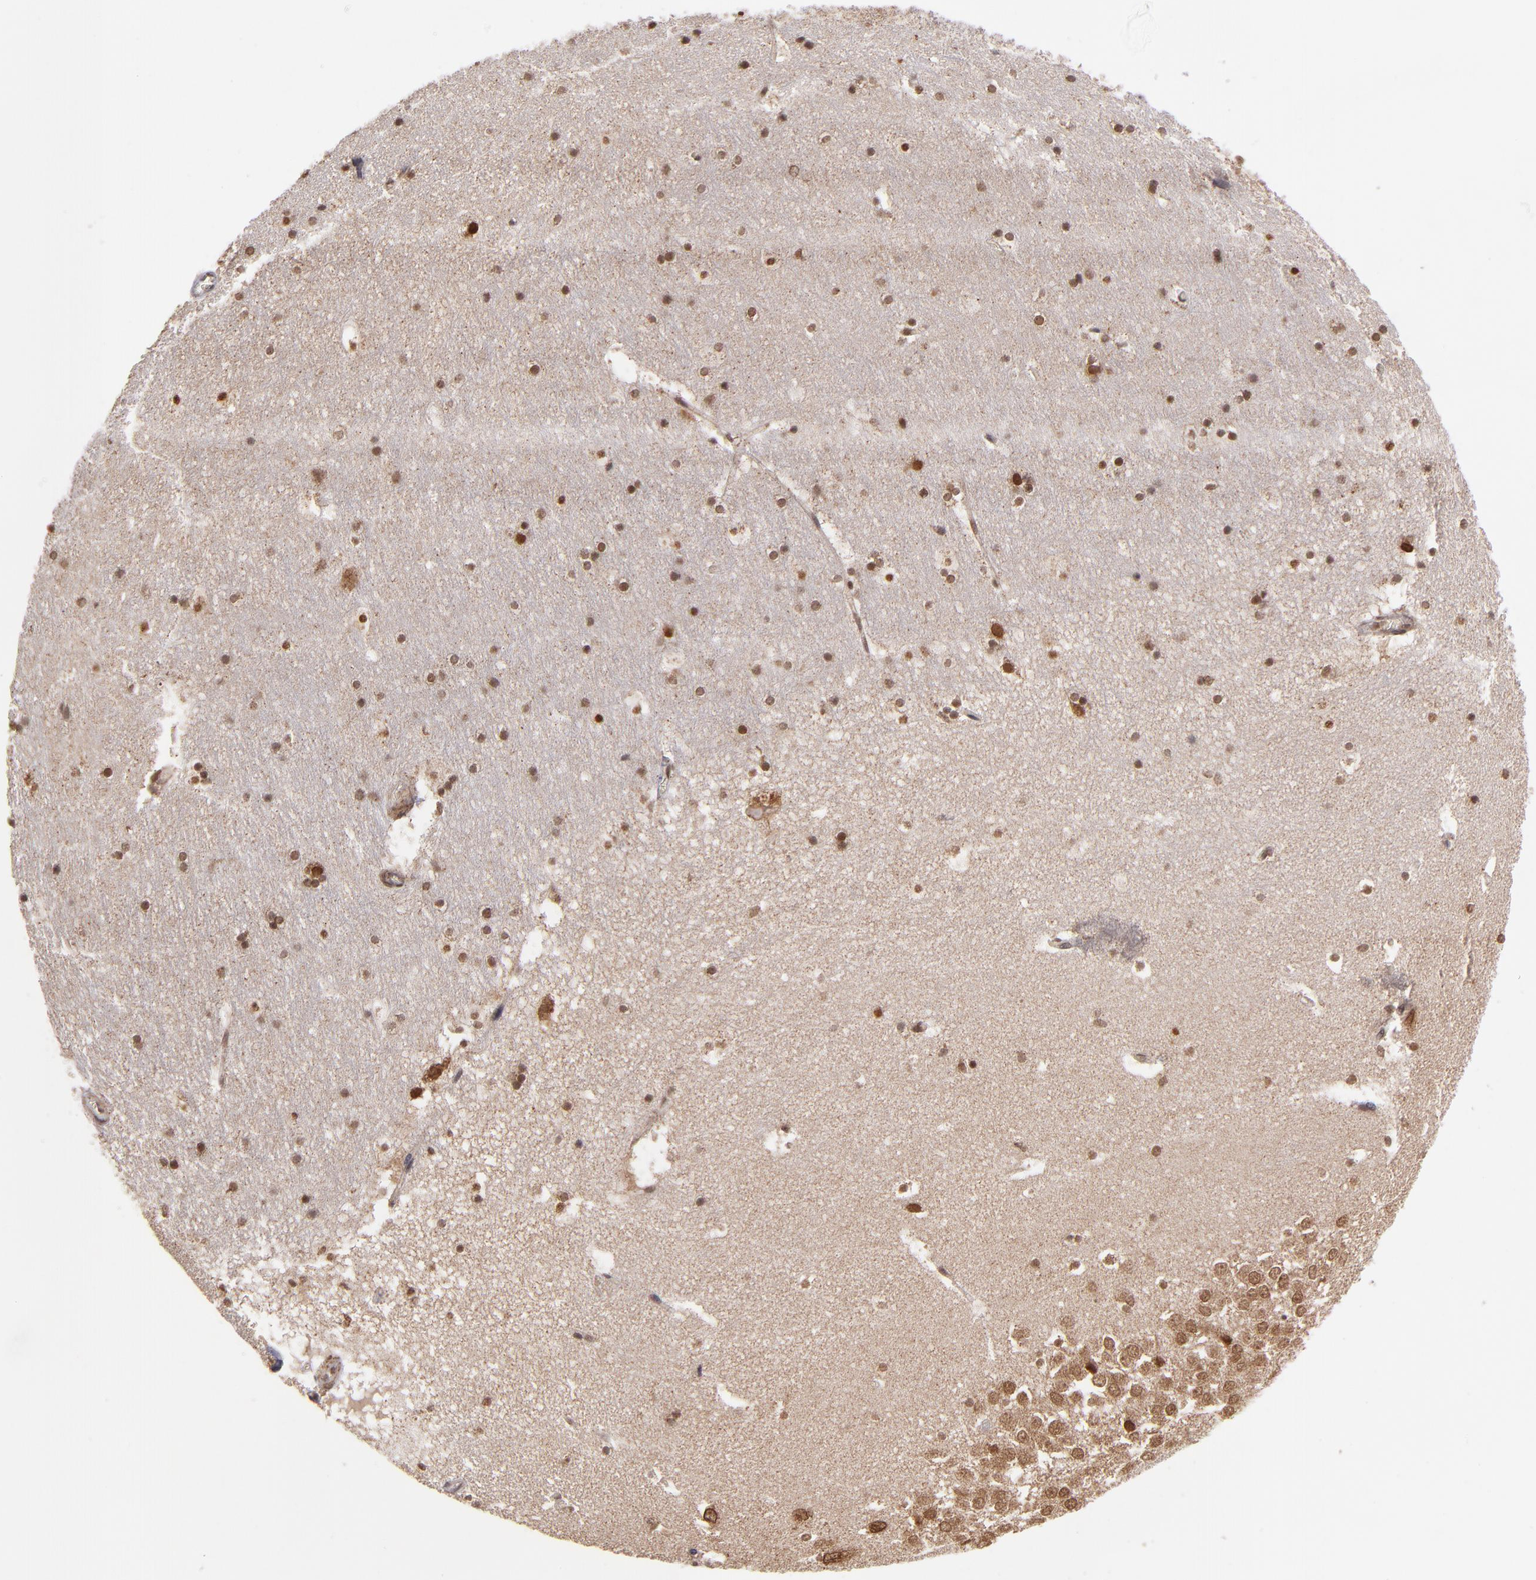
{"staining": {"intensity": "weak", "quantity": ">75%", "location": "nuclear"}, "tissue": "hippocampus", "cell_type": "Glial cells", "image_type": "normal", "snomed": [{"axis": "morphology", "description": "Normal tissue, NOS"}, {"axis": "topography", "description": "Hippocampus"}], "caption": "DAB (3,3'-diaminobenzidine) immunohistochemical staining of normal human hippocampus displays weak nuclear protein staining in about >75% of glial cells. The staining was performed using DAB (3,3'-diaminobenzidine), with brown indicating positive protein expression. Nuclei are stained blue with hematoxylin.", "gene": "TOP1MT", "patient": {"sex": "male", "age": 45}}